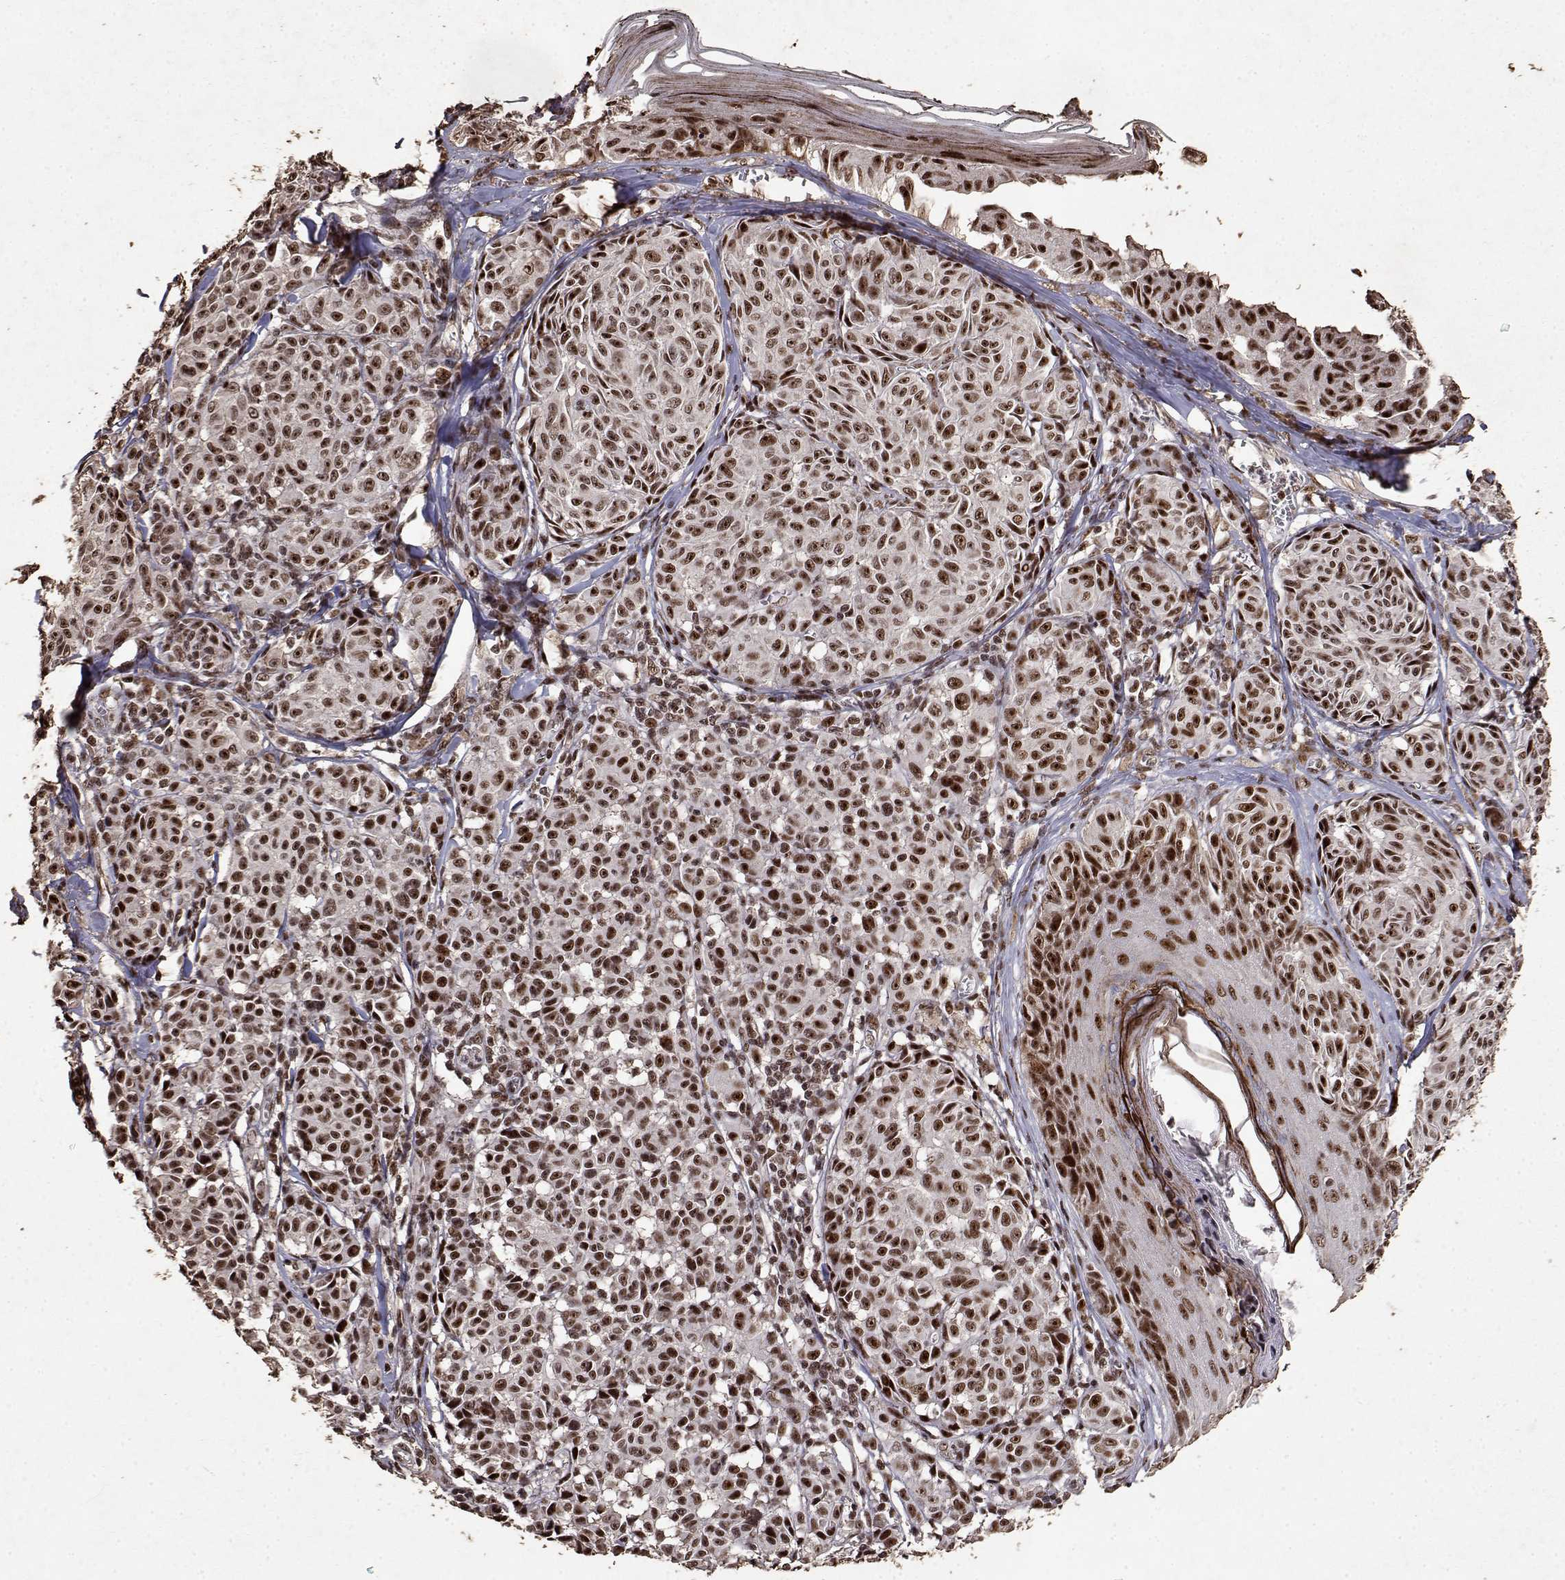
{"staining": {"intensity": "strong", "quantity": ">75%", "location": "nuclear"}, "tissue": "melanoma", "cell_type": "Tumor cells", "image_type": "cancer", "snomed": [{"axis": "morphology", "description": "Malignant melanoma, NOS"}, {"axis": "topography", "description": "Skin"}], "caption": "Immunohistochemical staining of human melanoma displays strong nuclear protein staining in about >75% of tumor cells.", "gene": "TOE1", "patient": {"sex": "female", "age": 43}}